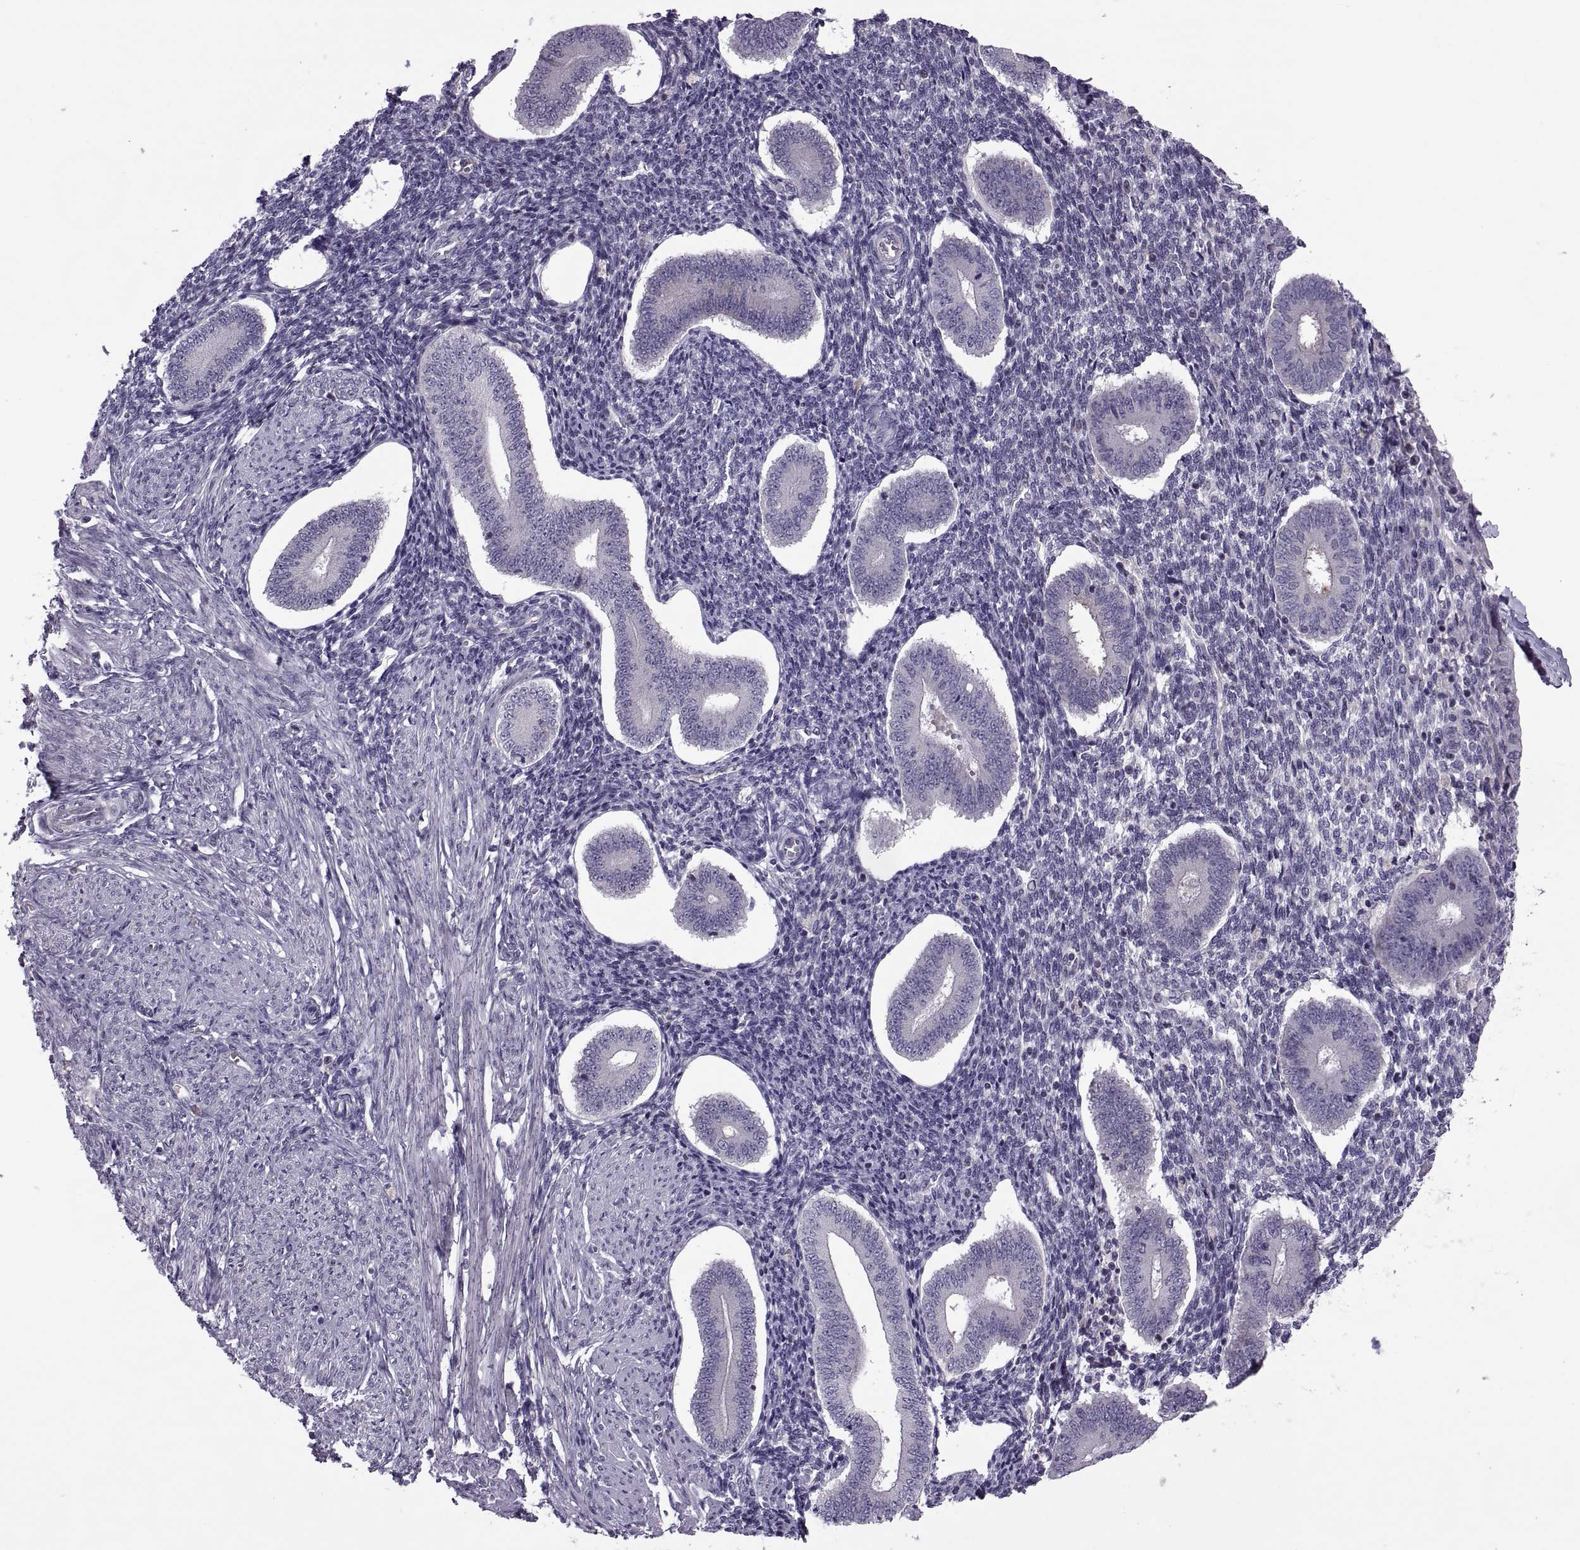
{"staining": {"intensity": "negative", "quantity": "none", "location": "none"}, "tissue": "endometrium", "cell_type": "Cells in endometrial stroma", "image_type": "normal", "snomed": [{"axis": "morphology", "description": "Normal tissue, NOS"}, {"axis": "topography", "description": "Endometrium"}], "caption": "Human endometrium stained for a protein using immunohistochemistry (IHC) reveals no expression in cells in endometrial stroma.", "gene": "ODF3", "patient": {"sex": "female", "age": 40}}